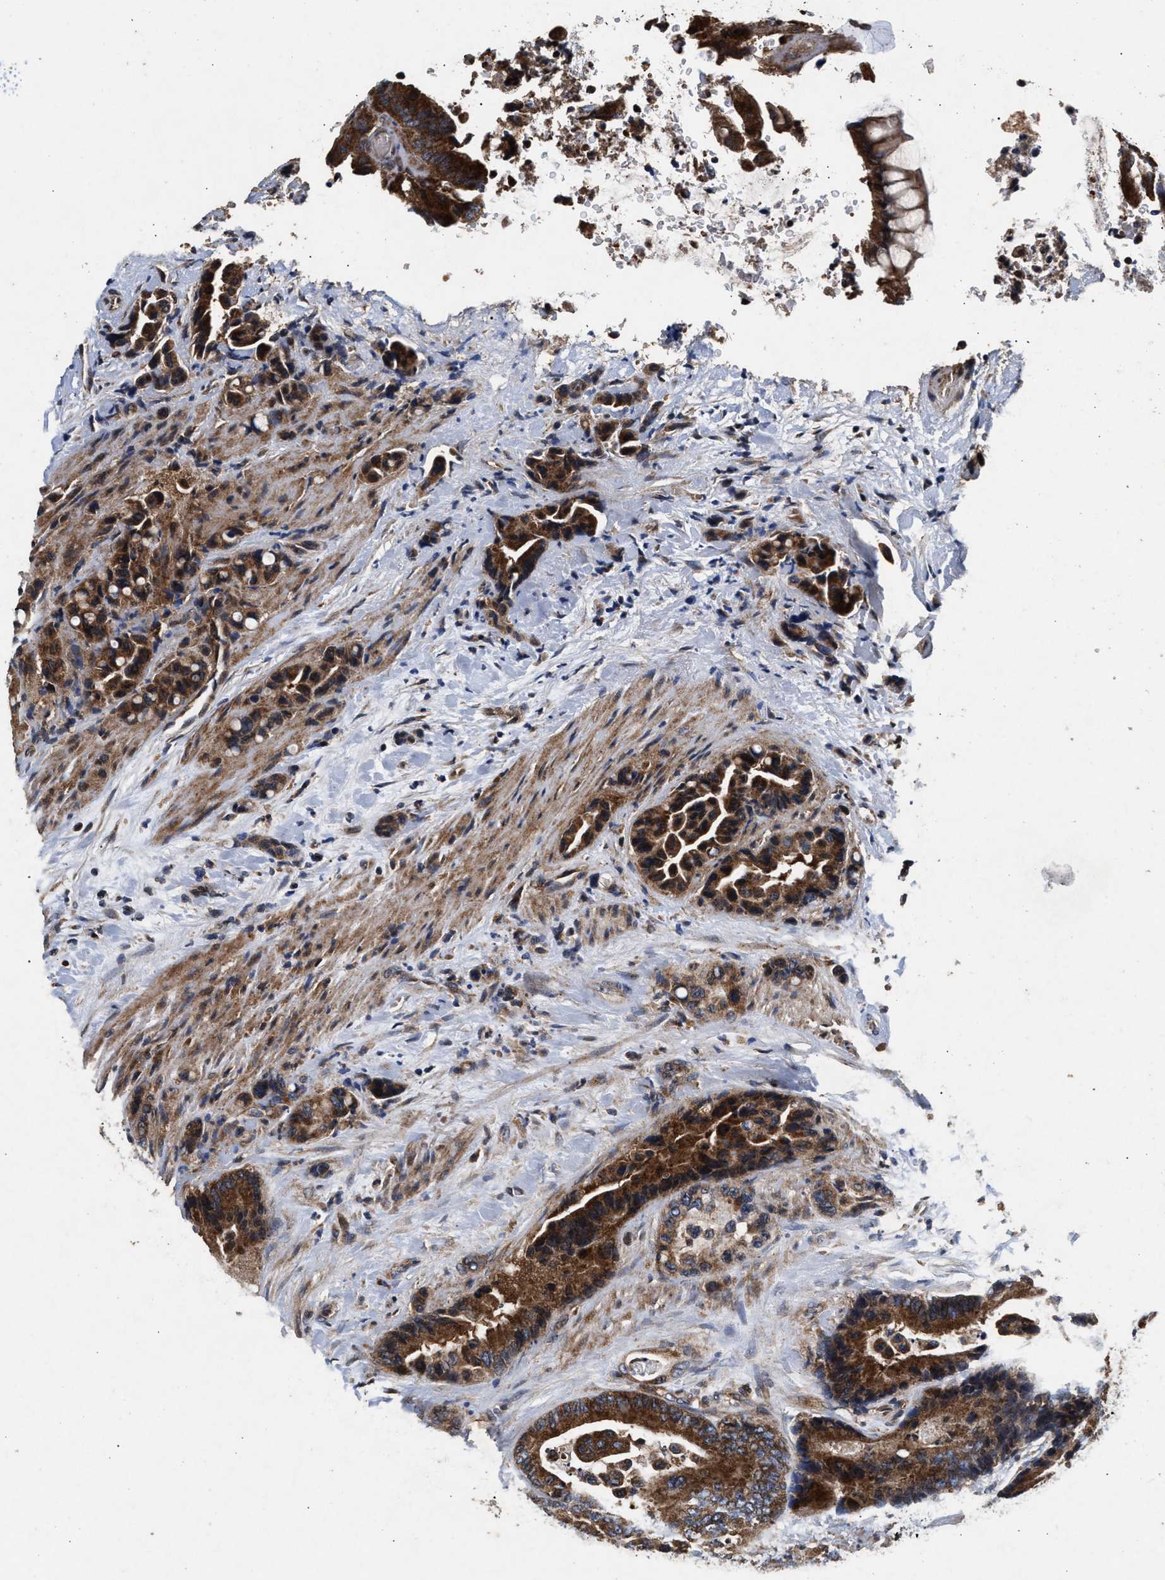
{"staining": {"intensity": "strong", "quantity": ">75%", "location": "cytoplasmic/membranous"}, "tissue": "colorectal cancer", "cell_type": "Tumor cells", "image_type": "cancer", "snomed": [{"axis": "morphology", "description": "Normal tissue, NOS"}, {"axis": "morphology", "description": "Adenocarcinoma, NOS"}, {"axis": "topography", "description": "Colon"}], "caption": "Adenocarcinoma (colorectal) tissue exhibits strong cytoplasmic/membranous positivity in about >75% of tumor cells, visualized by immunohistochemistry.", "gene": "NFKB2", "patient": {"sex": "male", "age": 82}}